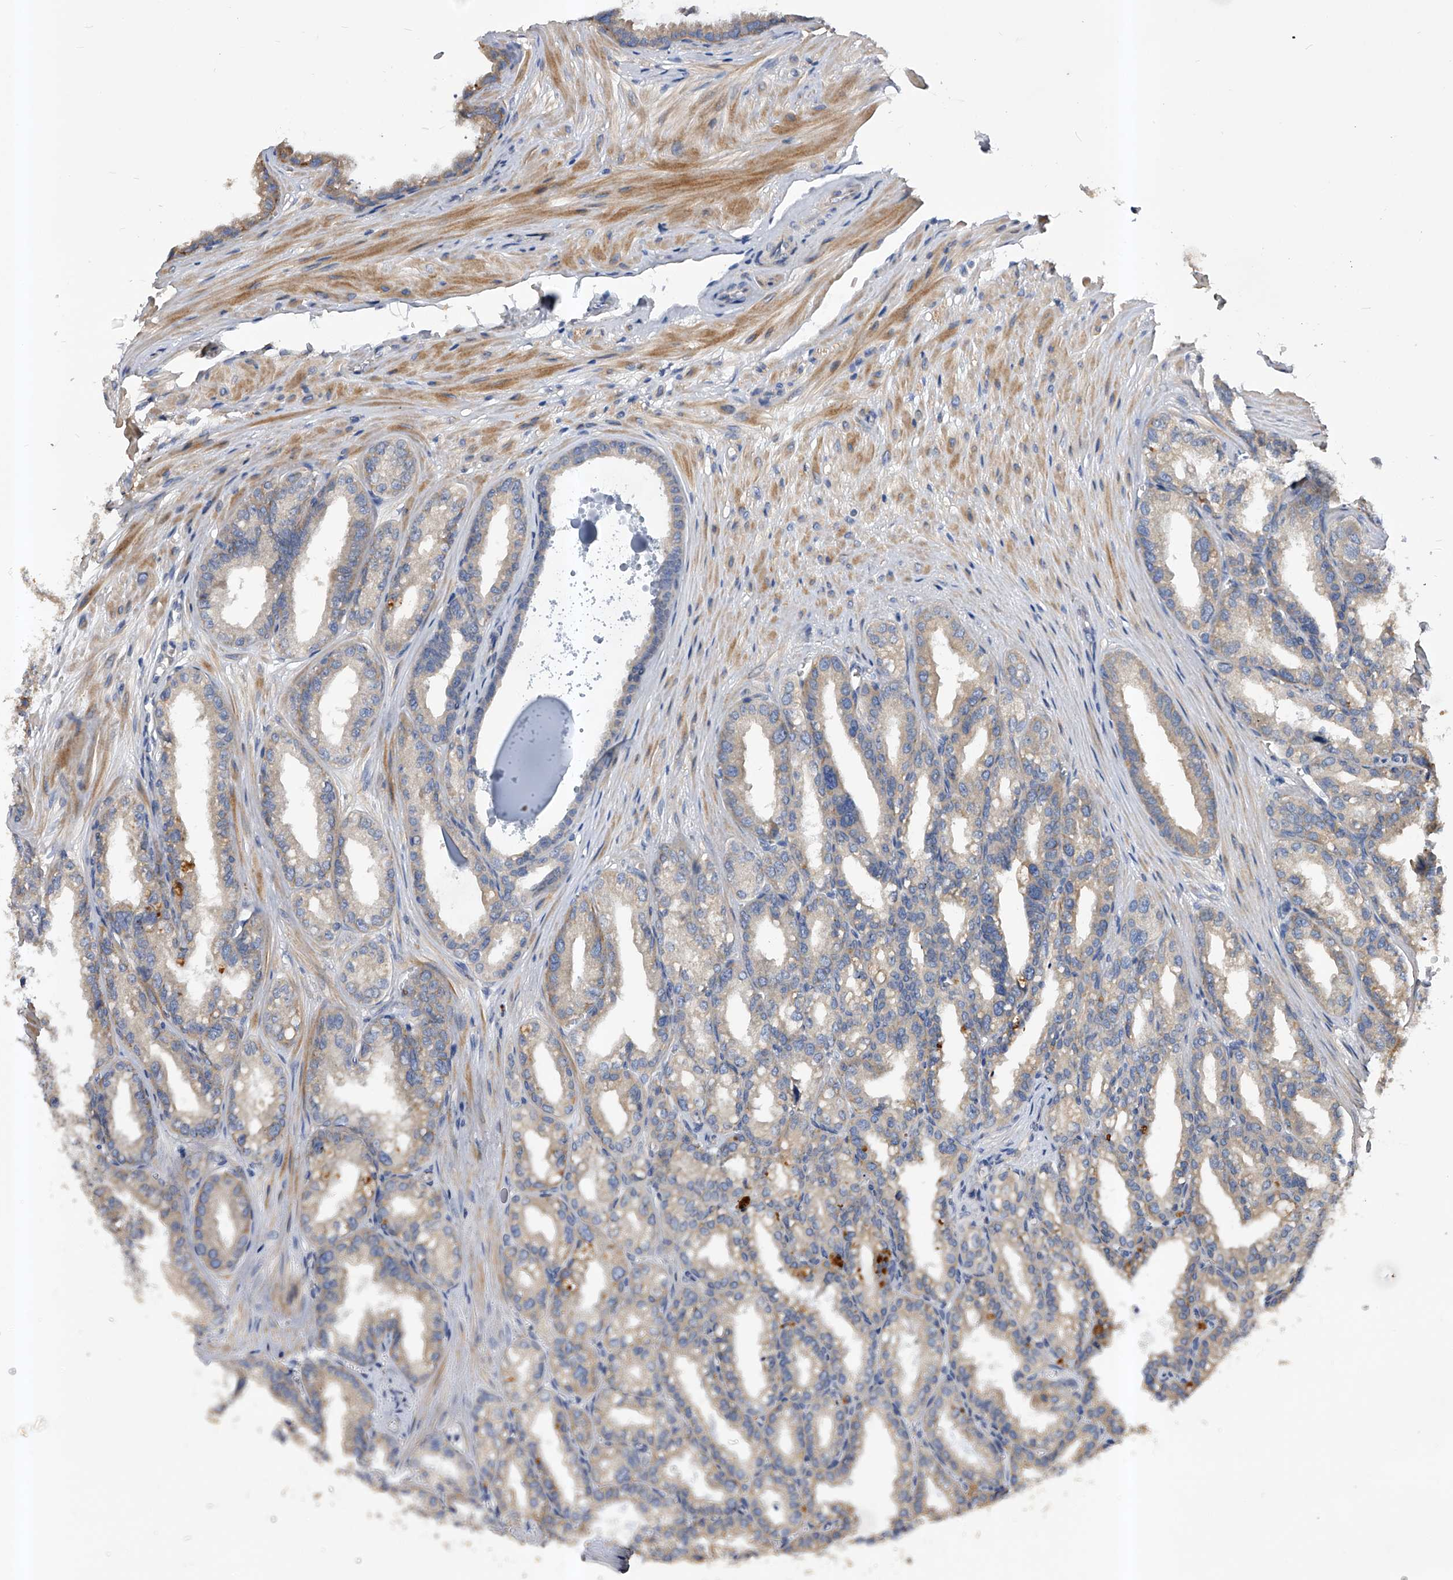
{"staining": {"intensity": "weak", "quantity": "<25%", "location": "cytoplasmic/membranous"}, "tissue": "seminal vesicle", "cell_type": "Glandular cells", "image_type": "normal", "snomed": [{"axis": "morphology", "description": "Normal tissue, NOS"}, {"axis": "topography", "description": "Prostate"}, {"axis": "topography", "description": "Seminal veicle"}], "caption": "The IHC photomicrograph has no significant positivity in glandular cells of seminal vesicle. (DAB IHC with hematoxylin counter stain).", "gene": "ARL4C", "patient": {"sex": "male", "age": 51}}